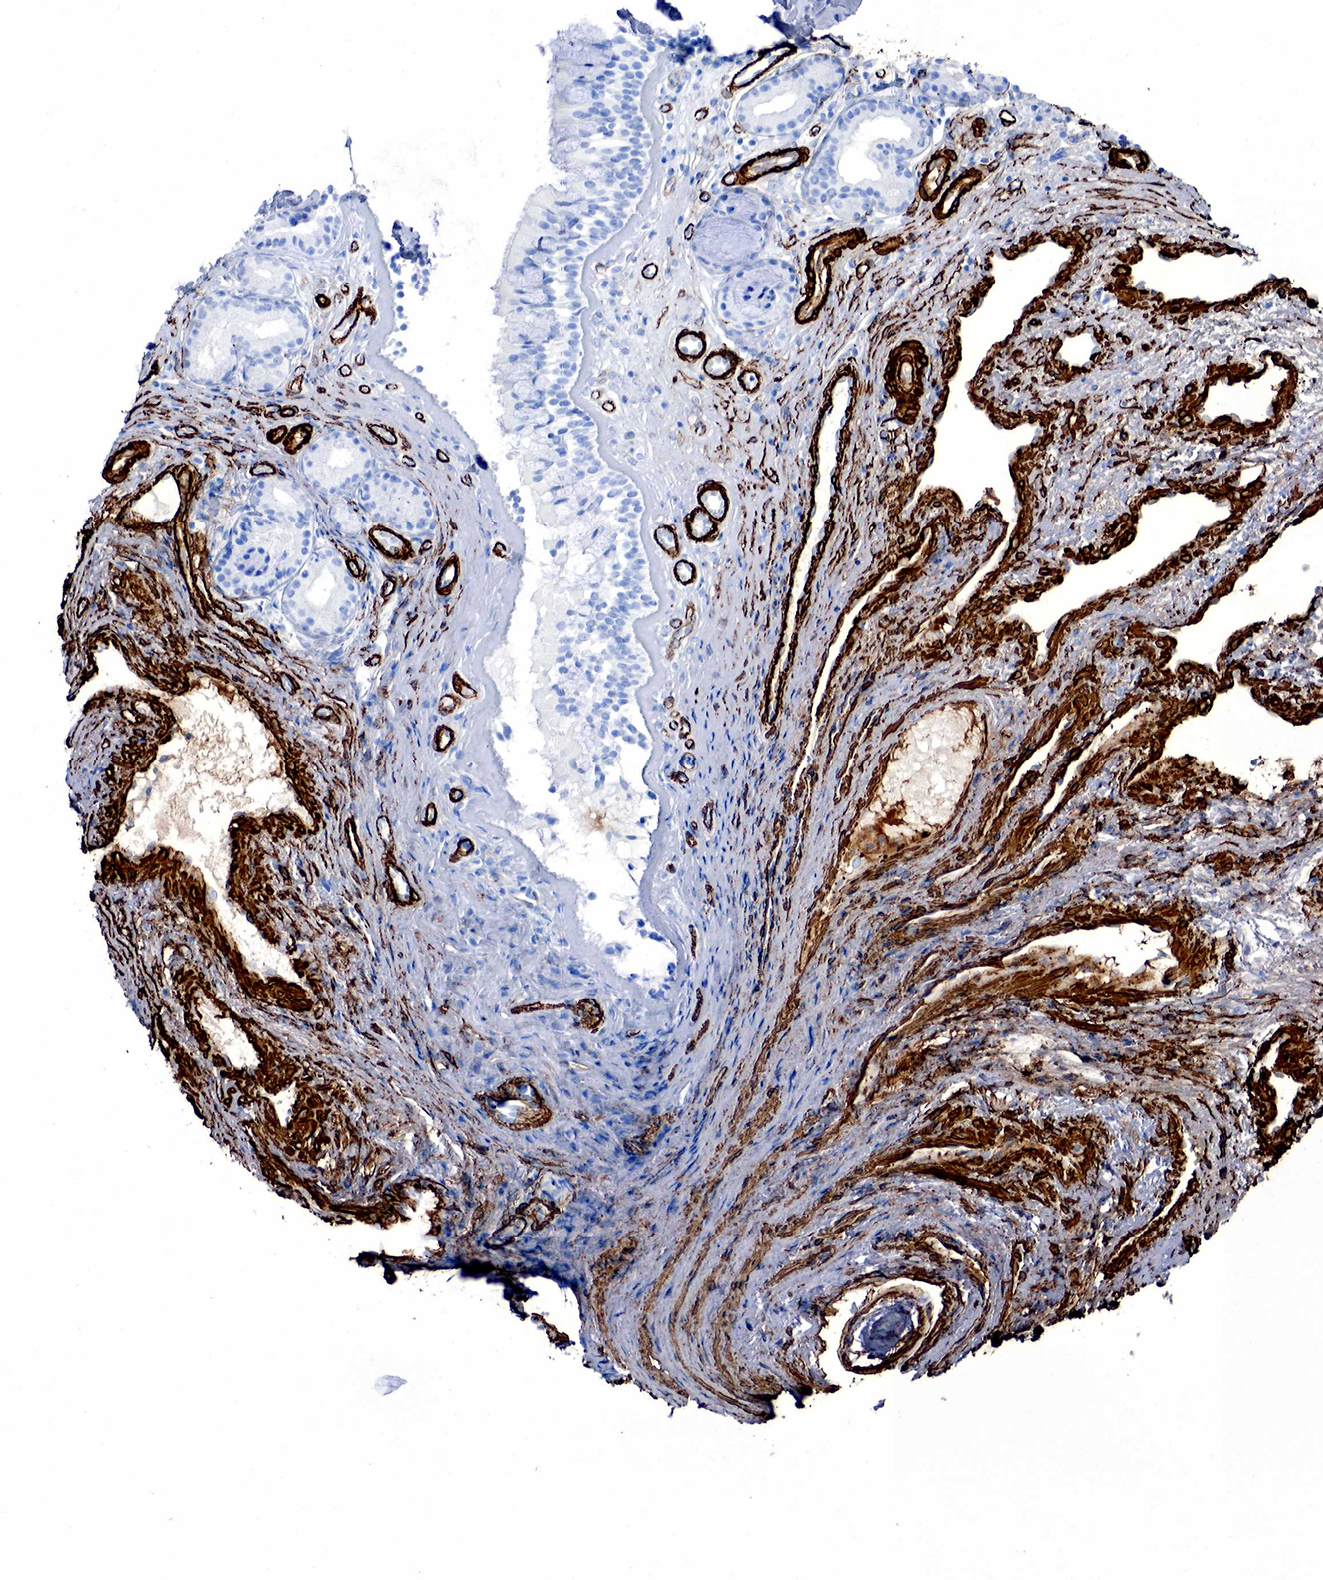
{"staining": {"intensity": "negative", "quantity": "none", "location": "none"}, "tissue": "nasopharynx", "cell_type": "Respiratory epithelial cells", "image_type": "normal", "snomed": [{"axis": "morphology", "description": "Normal tissue, NOS"}, {"axis": "topography", "description": "Nasopharynx"}], "caption": "DAB immunohistochemical staining of unremarkable human nasopharynx displays no significant expression in respiratory epithelial cells. (Brightfield microscopy of DAB immunohistochemistry (IHC) at high magnification).", "gene": "ACTA2", "patient": {"sex": "female", "age": 78}}